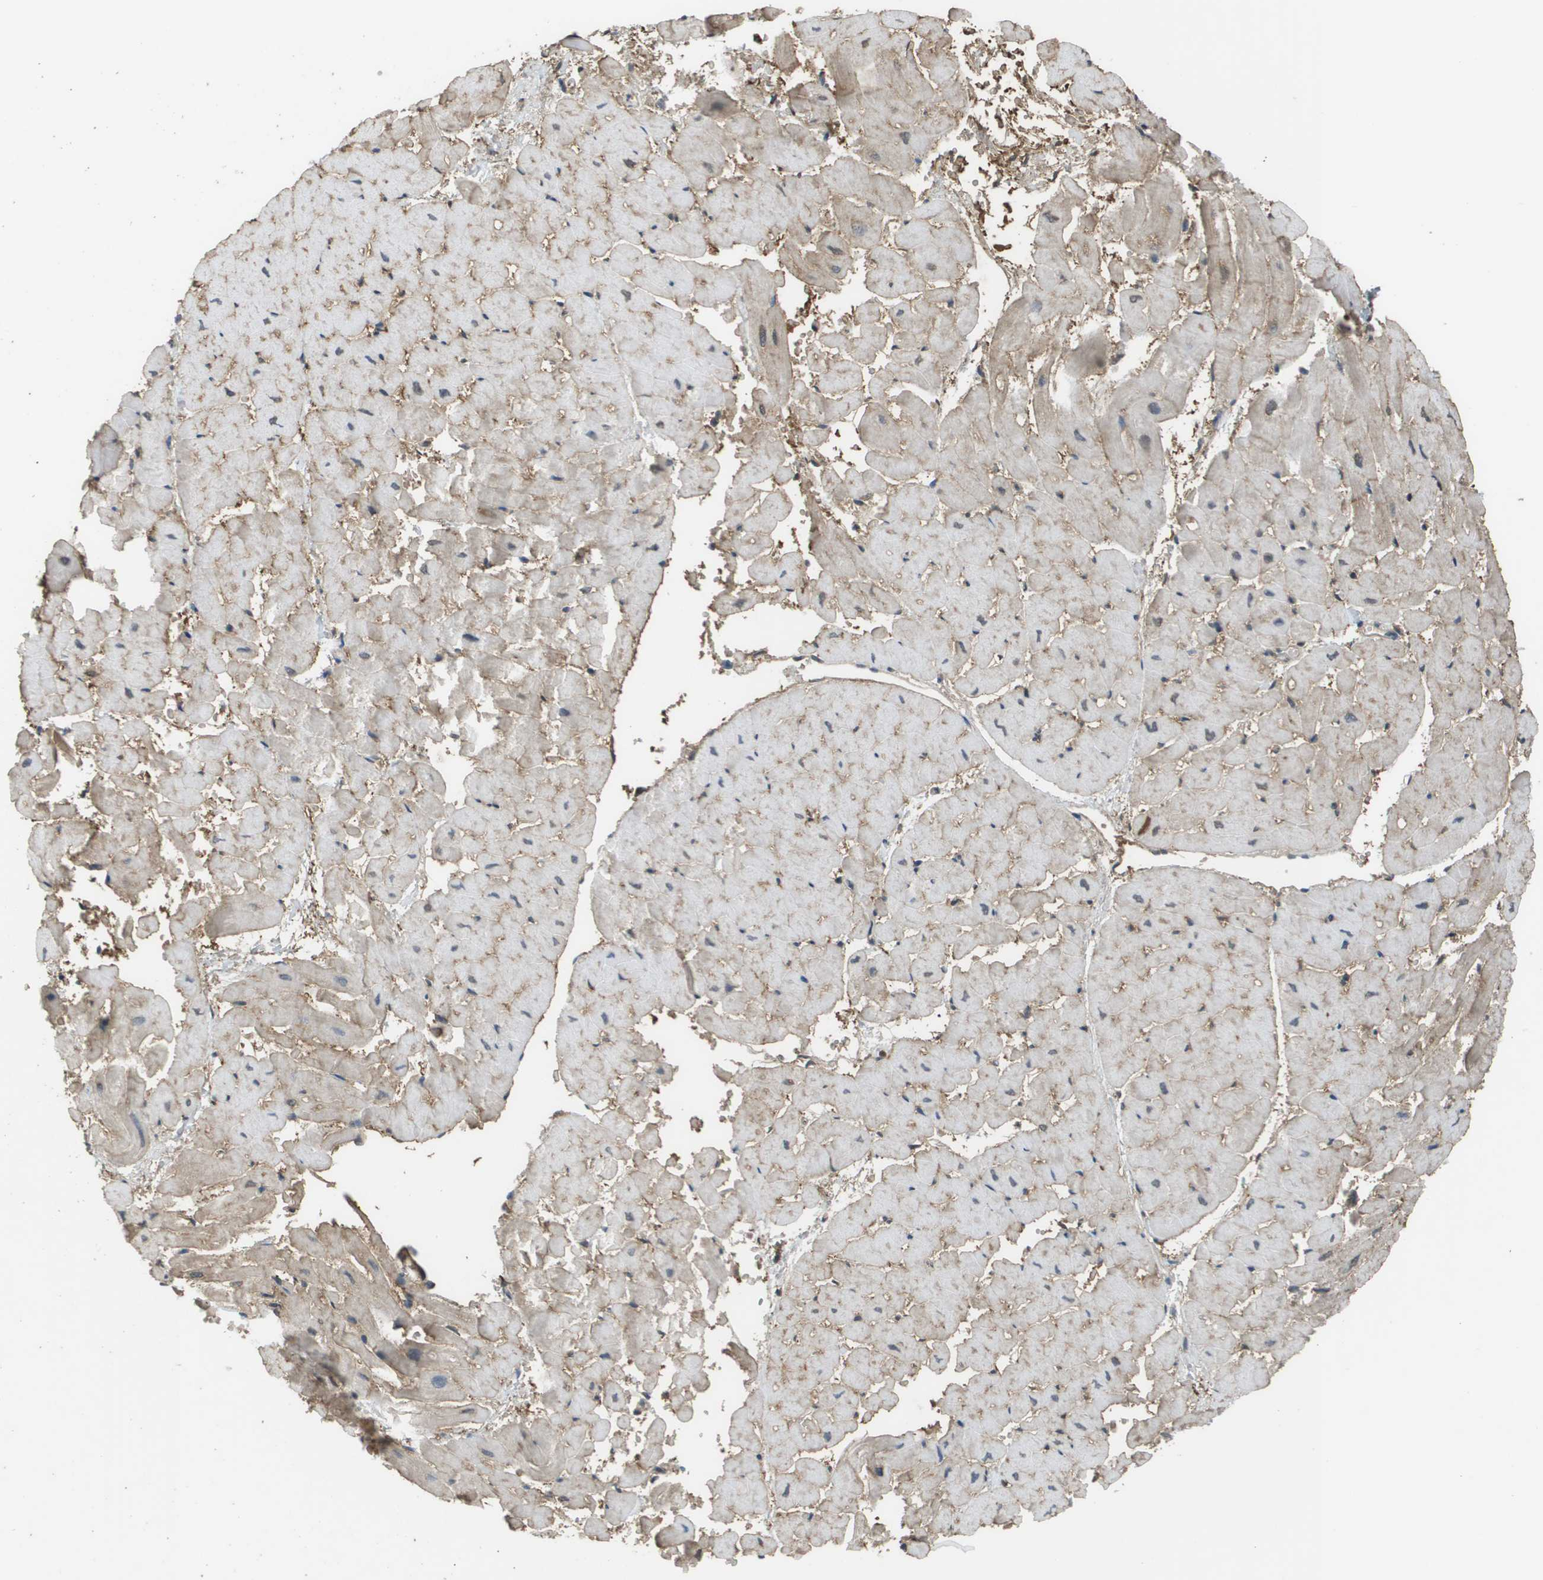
{"staining": {"intensity": "weak", "quantity": "25%-75%", "location": "cytoplasmic/membranous"}, "tissue": "heart muscle", "cell_type": "Cardiomyocytes", "image_type": "normal", "snomed": [{"axis": "morphology", "description": "Normal tissue, NOS"}, {"axis": "topography", "description": "Heart"}], "caption": "A low amount of weak cytoplasmic/membranous staining is seen in about 25%-75% of cardiomyocytes in benign heart muscle. The staining is performed using DAB brown chromogen to label protein expression. The nuclei are counter-stained blue using hematoxylin.", "gene": "NDRG2", "patient": {"sex": "male", "age": 45}}